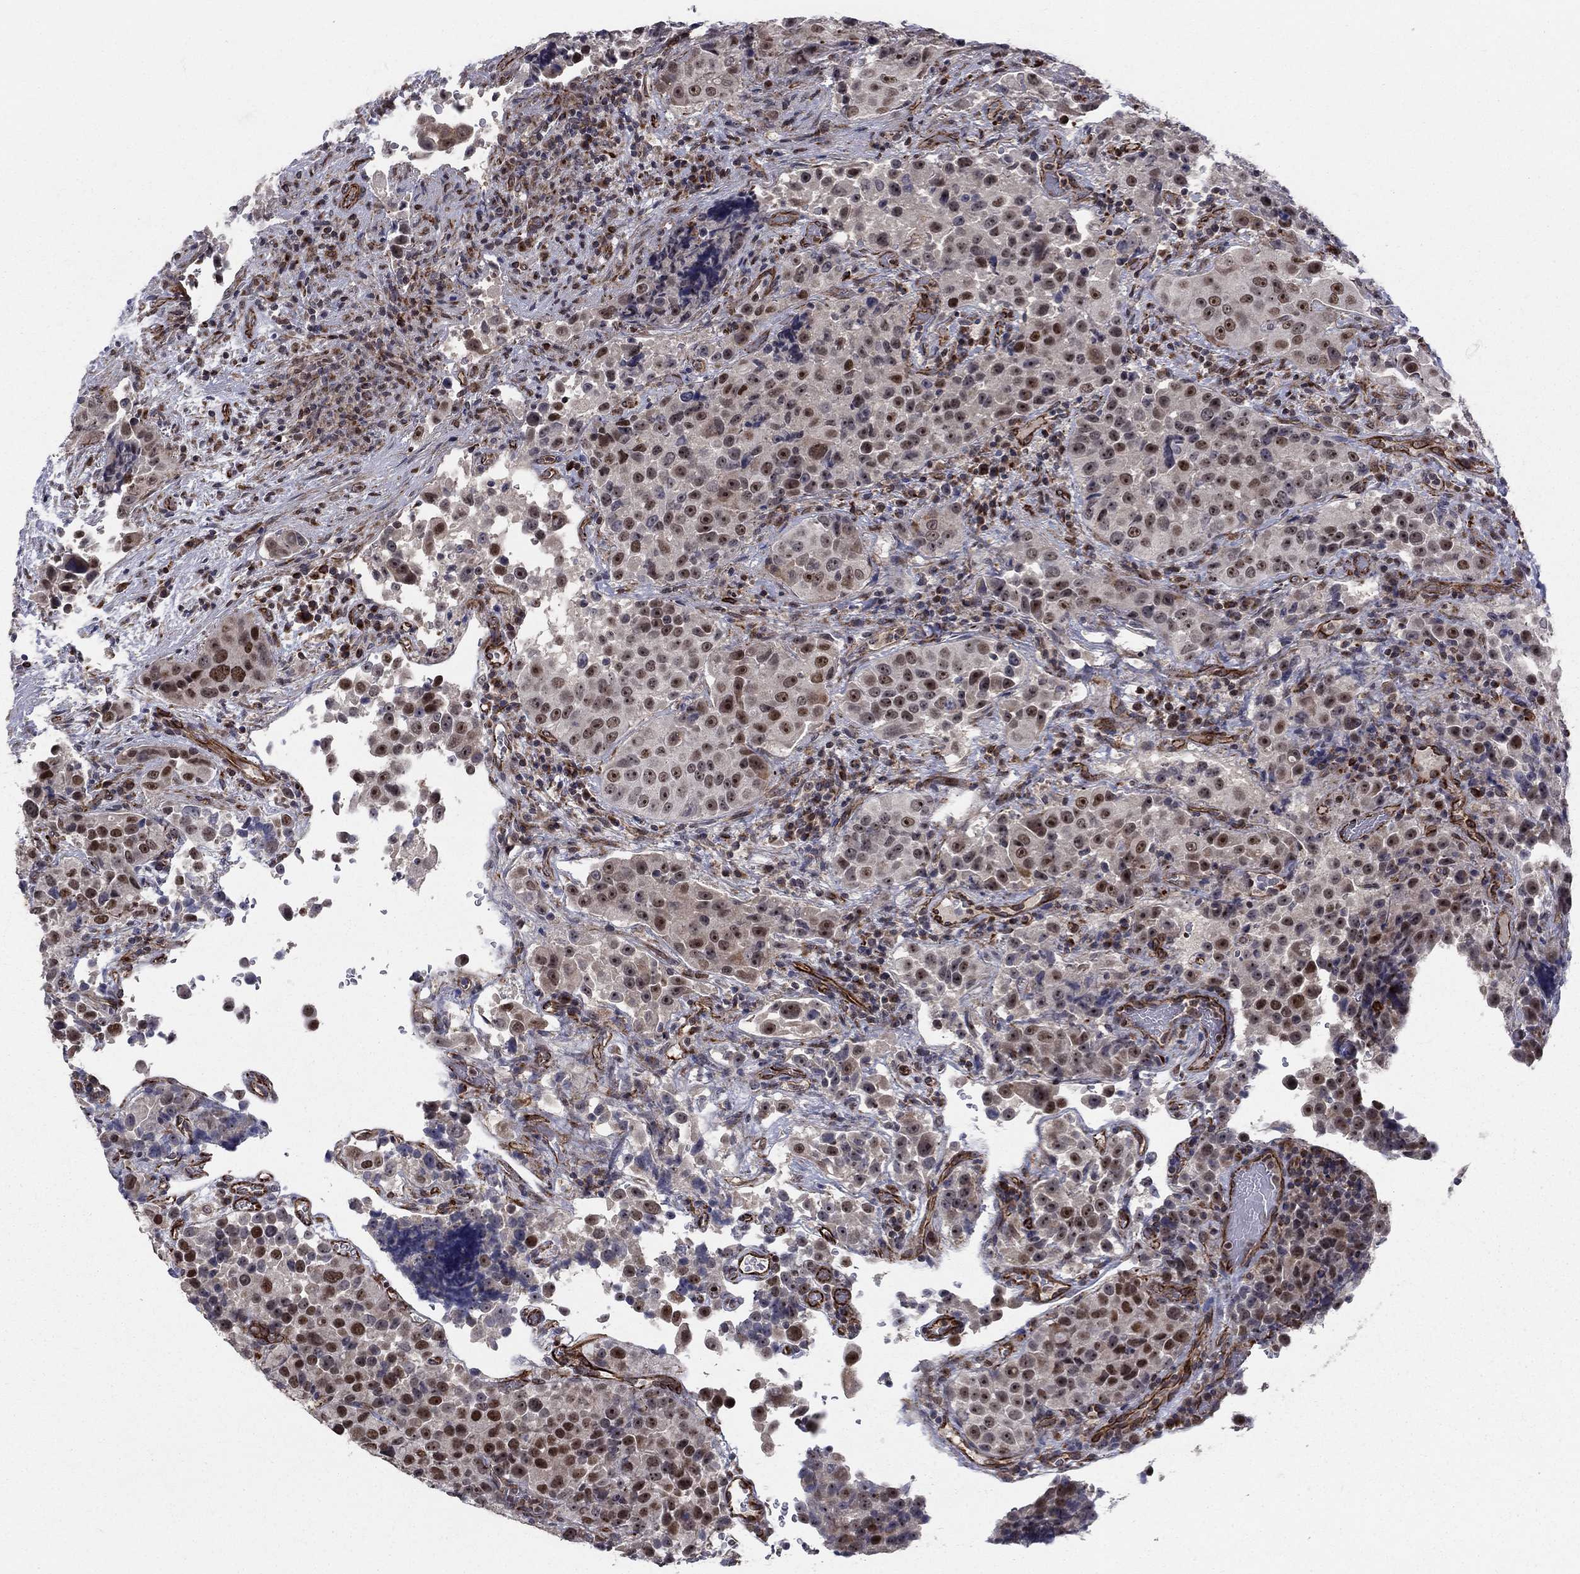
{"staining": {"intensity": "strong", "quantity": "25%-75%", "location": "nuclear"}, "tissue": "urothelial cancer", "cell_type": "Tumor cells", "image_type": "cancer", "snomed": [{"axis": "morphology", "description": "Urothelial carcinoma, NOS"}, {"axis": "topography", "description": "Urinary bladder"}], "caption": "Protein expression analysis of human transitional cell carcinoma reveals strong nuclear expression in approximately 25%-75% of tumor cells. The protein is stained brown, and the nuclei are stained in blue (DAB IHC with brightfield microscopy, high magnification).", "gene": "MSRA", "patient": {"sex": "male", "age": 52}}